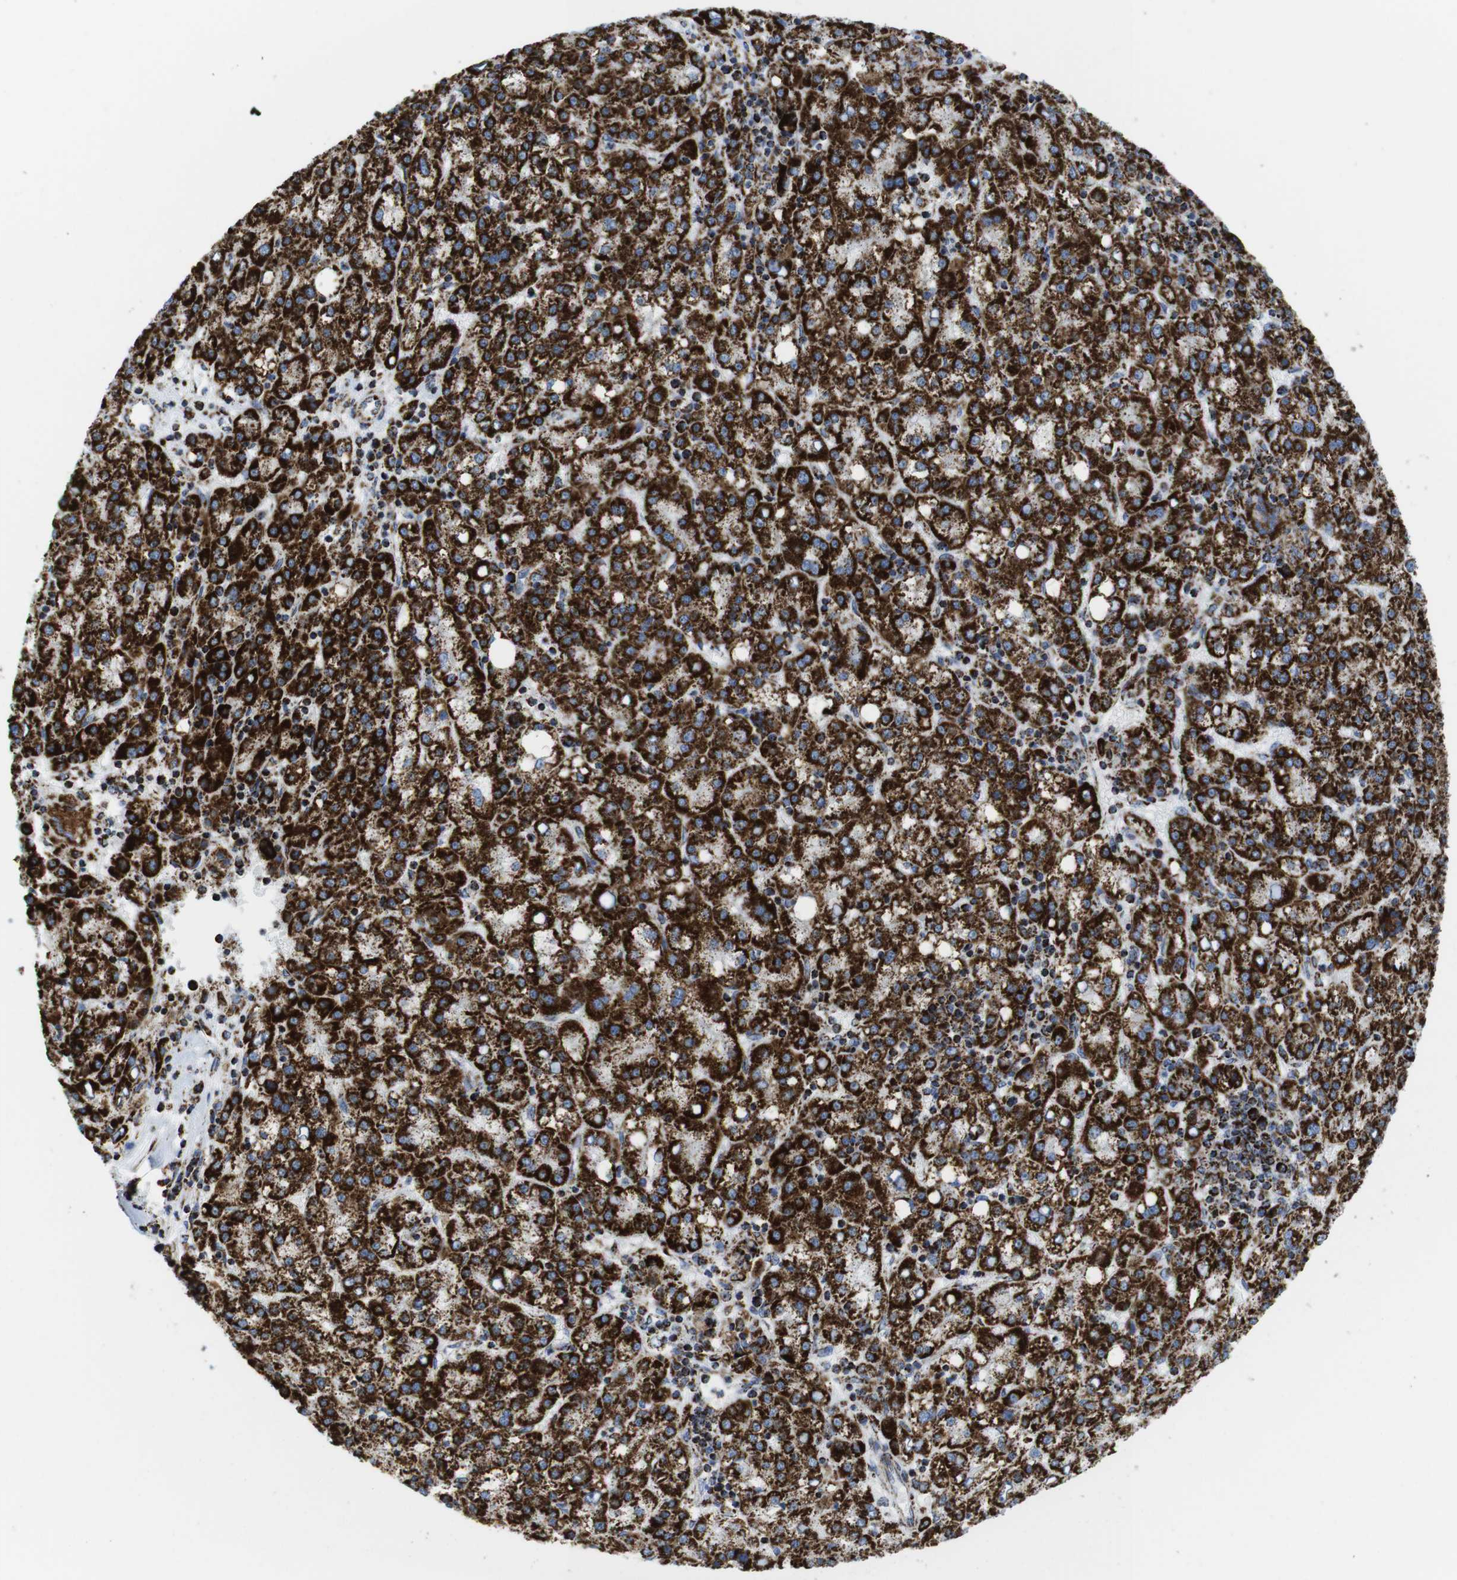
{"staining": {"intensity": "strong", "quantity": ">75%", "location": "cytoplasmic/membranous"}, "tissue": "liver cancer", "cell_type": "Tumor cells", "image_type": "cancer", "snomed": [{"axis": "morphology", "description": "Carcinoma, Hepatocellular, NOS"}, {"axis": "topography", "description": "Liver"}], "caption": "Protein staining displays strong cytoplasmic/membranous positivity in about >75% of tumor cells in hepatocellular carcinoma (liver). Using DAB (brown) and hematoxylin (blue) stains, captured at high magnification using brightfield microscopy.", "gene": "ATP5PO", "patient": {"sex": "female", "age": 58}}